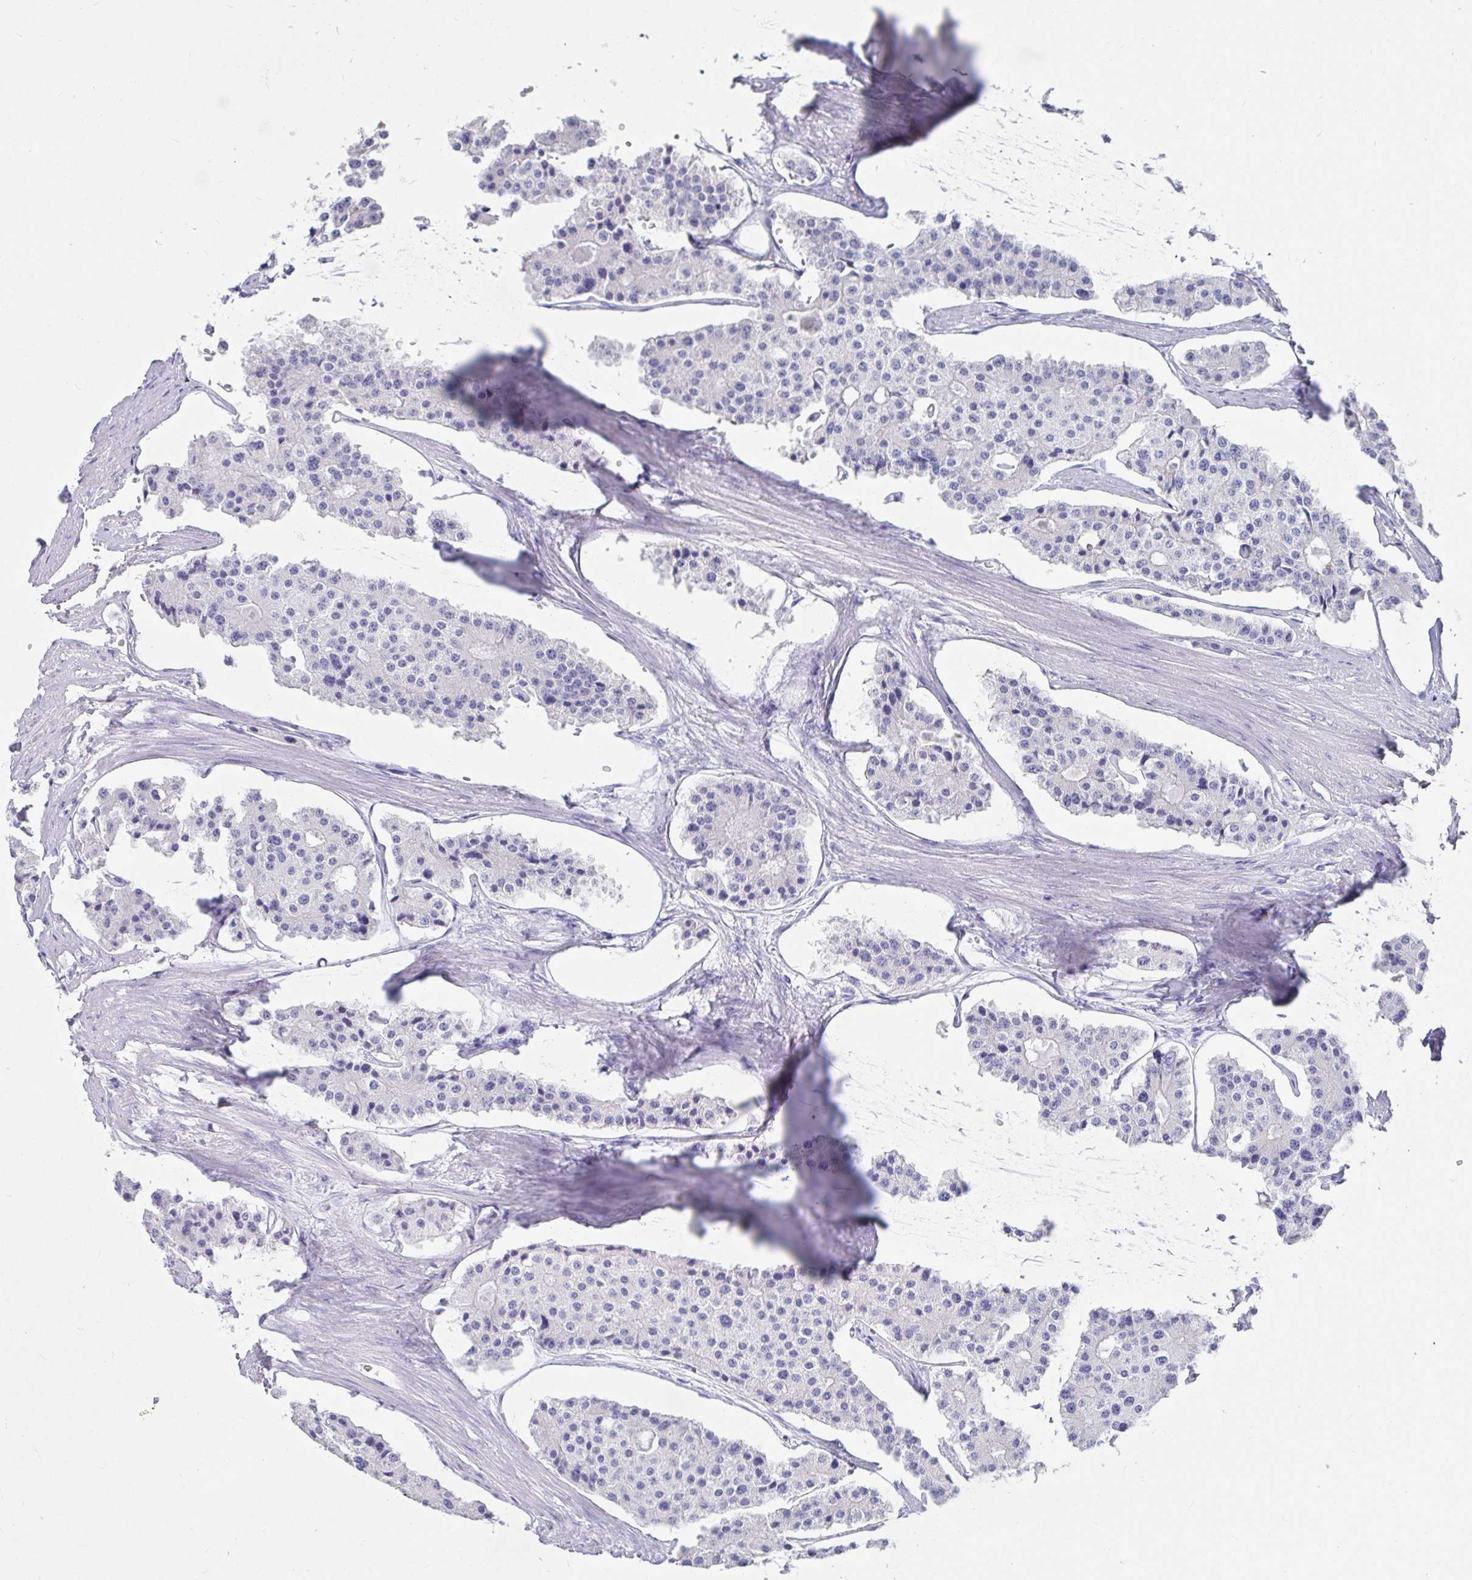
{"staining": {"intensity": "negative", "quantity": "none", "location": "none"}, "tissue": "carcinoid", "cell_type": "Tumor cells", "image_type": "cancer", "snomed": [{"axis": "morphology", "description": "Carcinoid, malignant, NOS"}, {"axis": "topography", "description": "Small intestine"}], "caption": "An image of malignant carcinoid stained for a protein exhibits no brown staining in tumor cells.", "gene": "ZPBP2", "patient": {"sex": "female", "age": 65}}